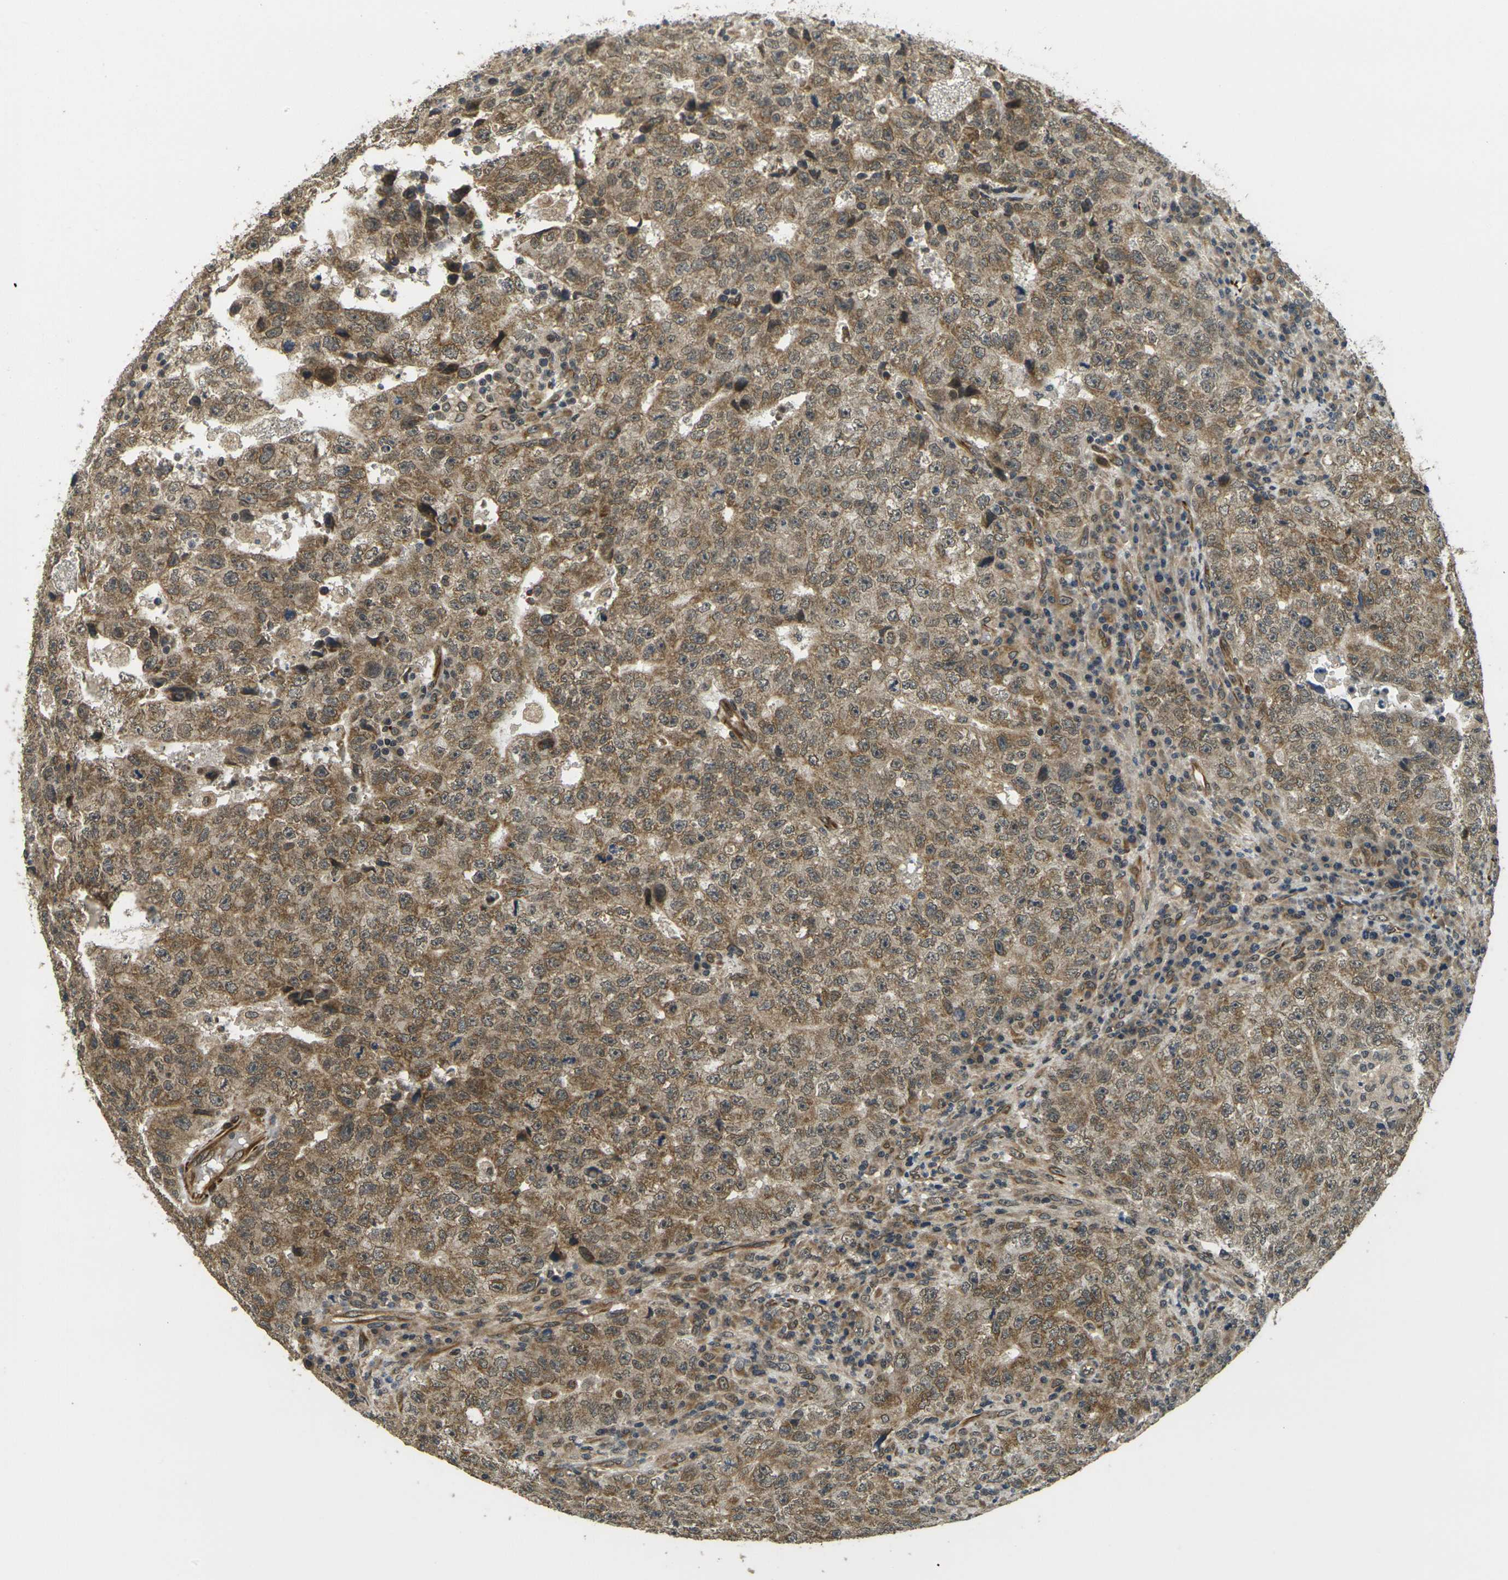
{"staining": {"intensity": "moderate", "quantity": ">75%", "location": "cytoplasmic/membranous"}, "tissue": "testis cancer", "cell_type": "Tumor cells", "image_type": "cancer", "snomed": [{"axis": "morphology", "description": "Necrosis, NOS"}, {"axis": "morphology", "description": "Carcinoma, Embryonal, NOS"}, {"axis": "topography", "description": "Testis"}], "caption": "DAB (3,3'-diaminobenzidine) immunohistochemical staining of testis cancer (embryonal carcinoma) displays moderate cytoplasmic/membranous protein staining in approximately >75% of tumor cells.", "gene": "FUT11", "patient": {"sex": "male", "age": 19}}